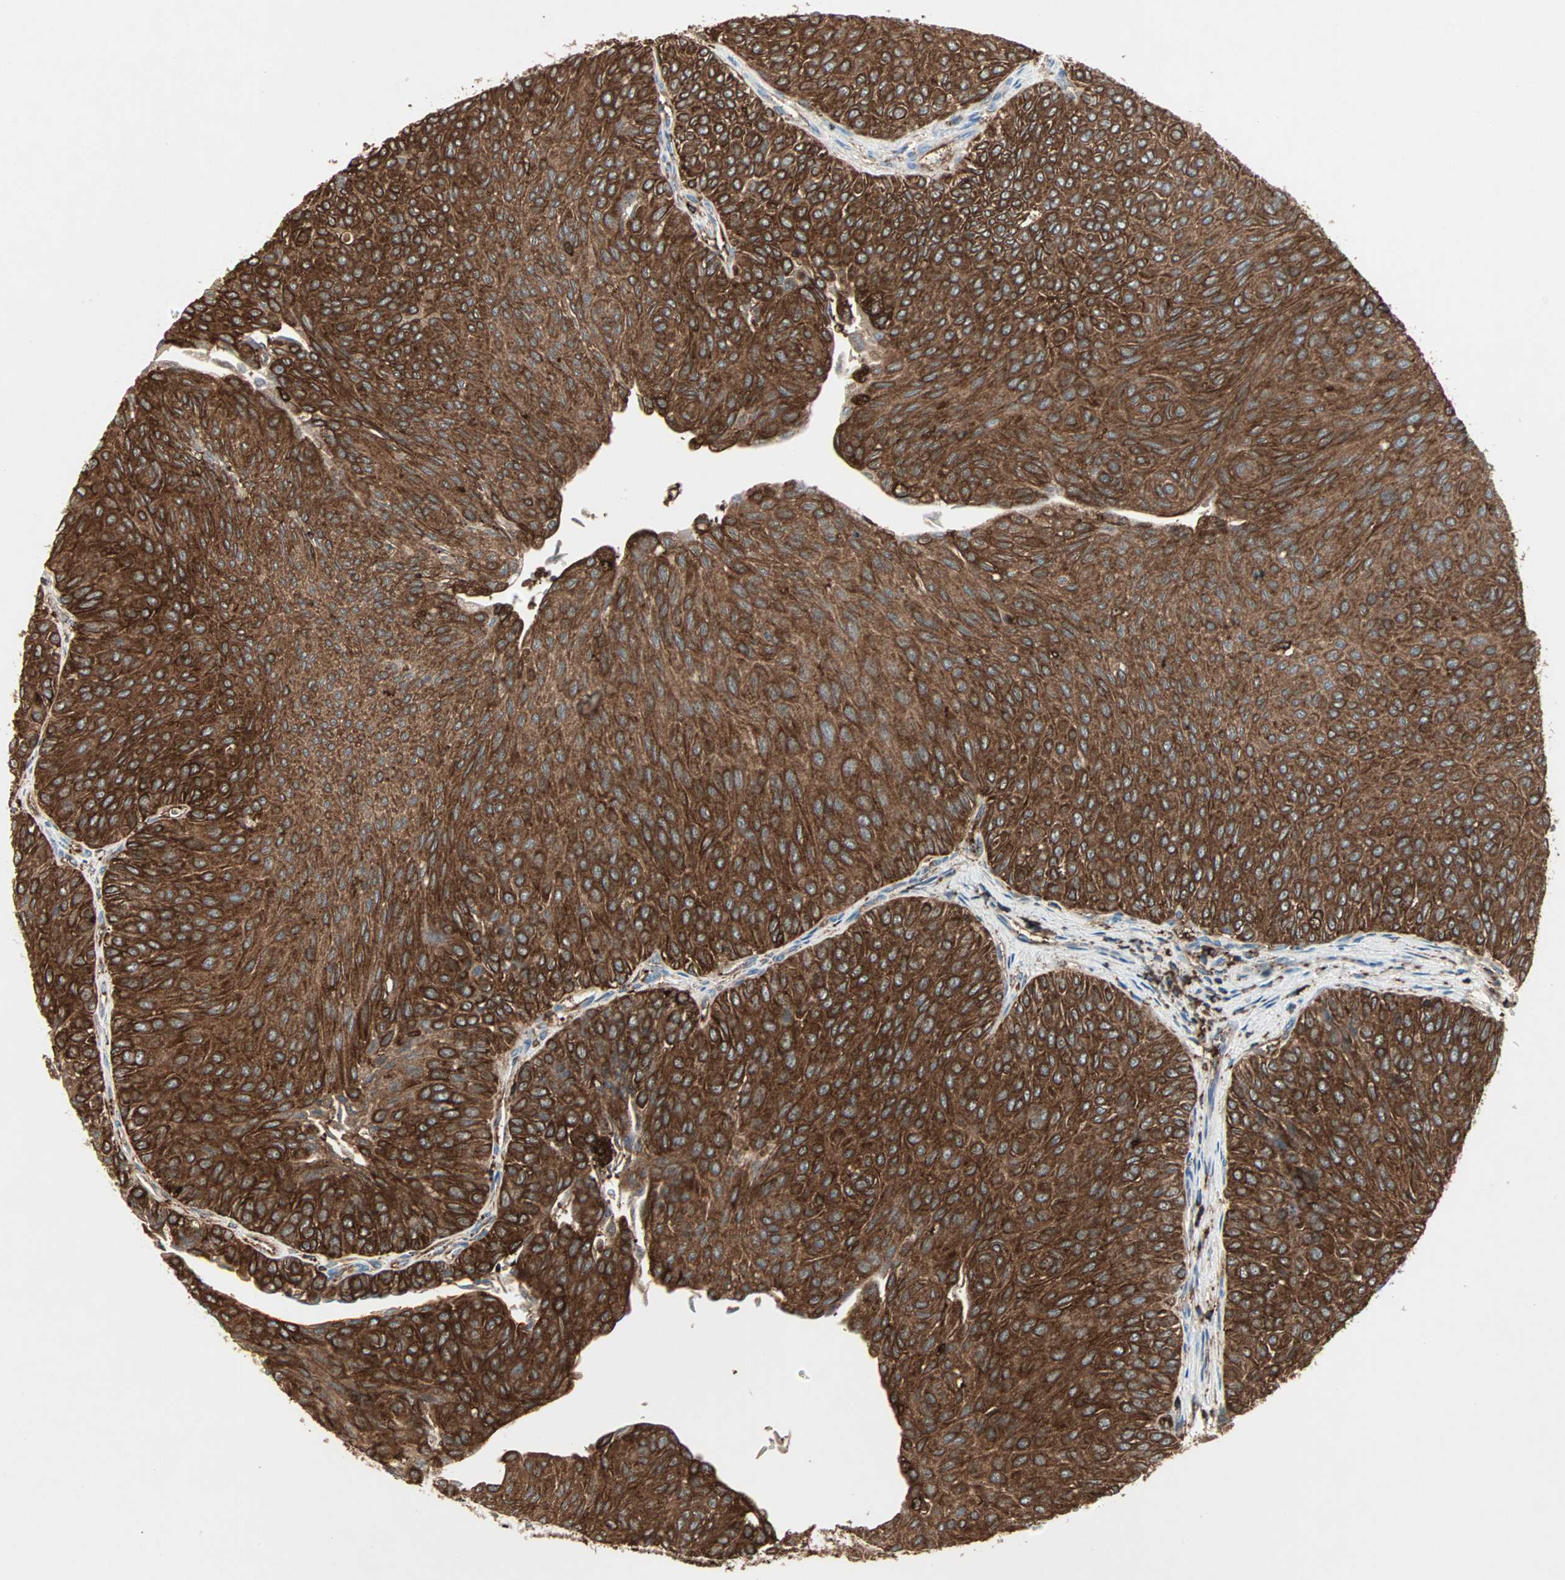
{"staining": {"intensity": "strong", "quantity": ">75%", "location": "cytoplasmic/membranous"}, "tissue": "urothelial cancer", "cell_type": "Tumor cells", "image_type": "cancer", "snomed": [{"axis": "morphology", "description": "Urothelial carcinoma, Low grade"}, {"axis": "topography", "description": "Urinary bladder"}], "caption": "A micrograph of human urothelial cancer stained for a protein shows strong cytoplasmic/membranous brown staining in tumor cells.", "gene": "MMP3", "patient": {"sex": "male", "age": 78}}